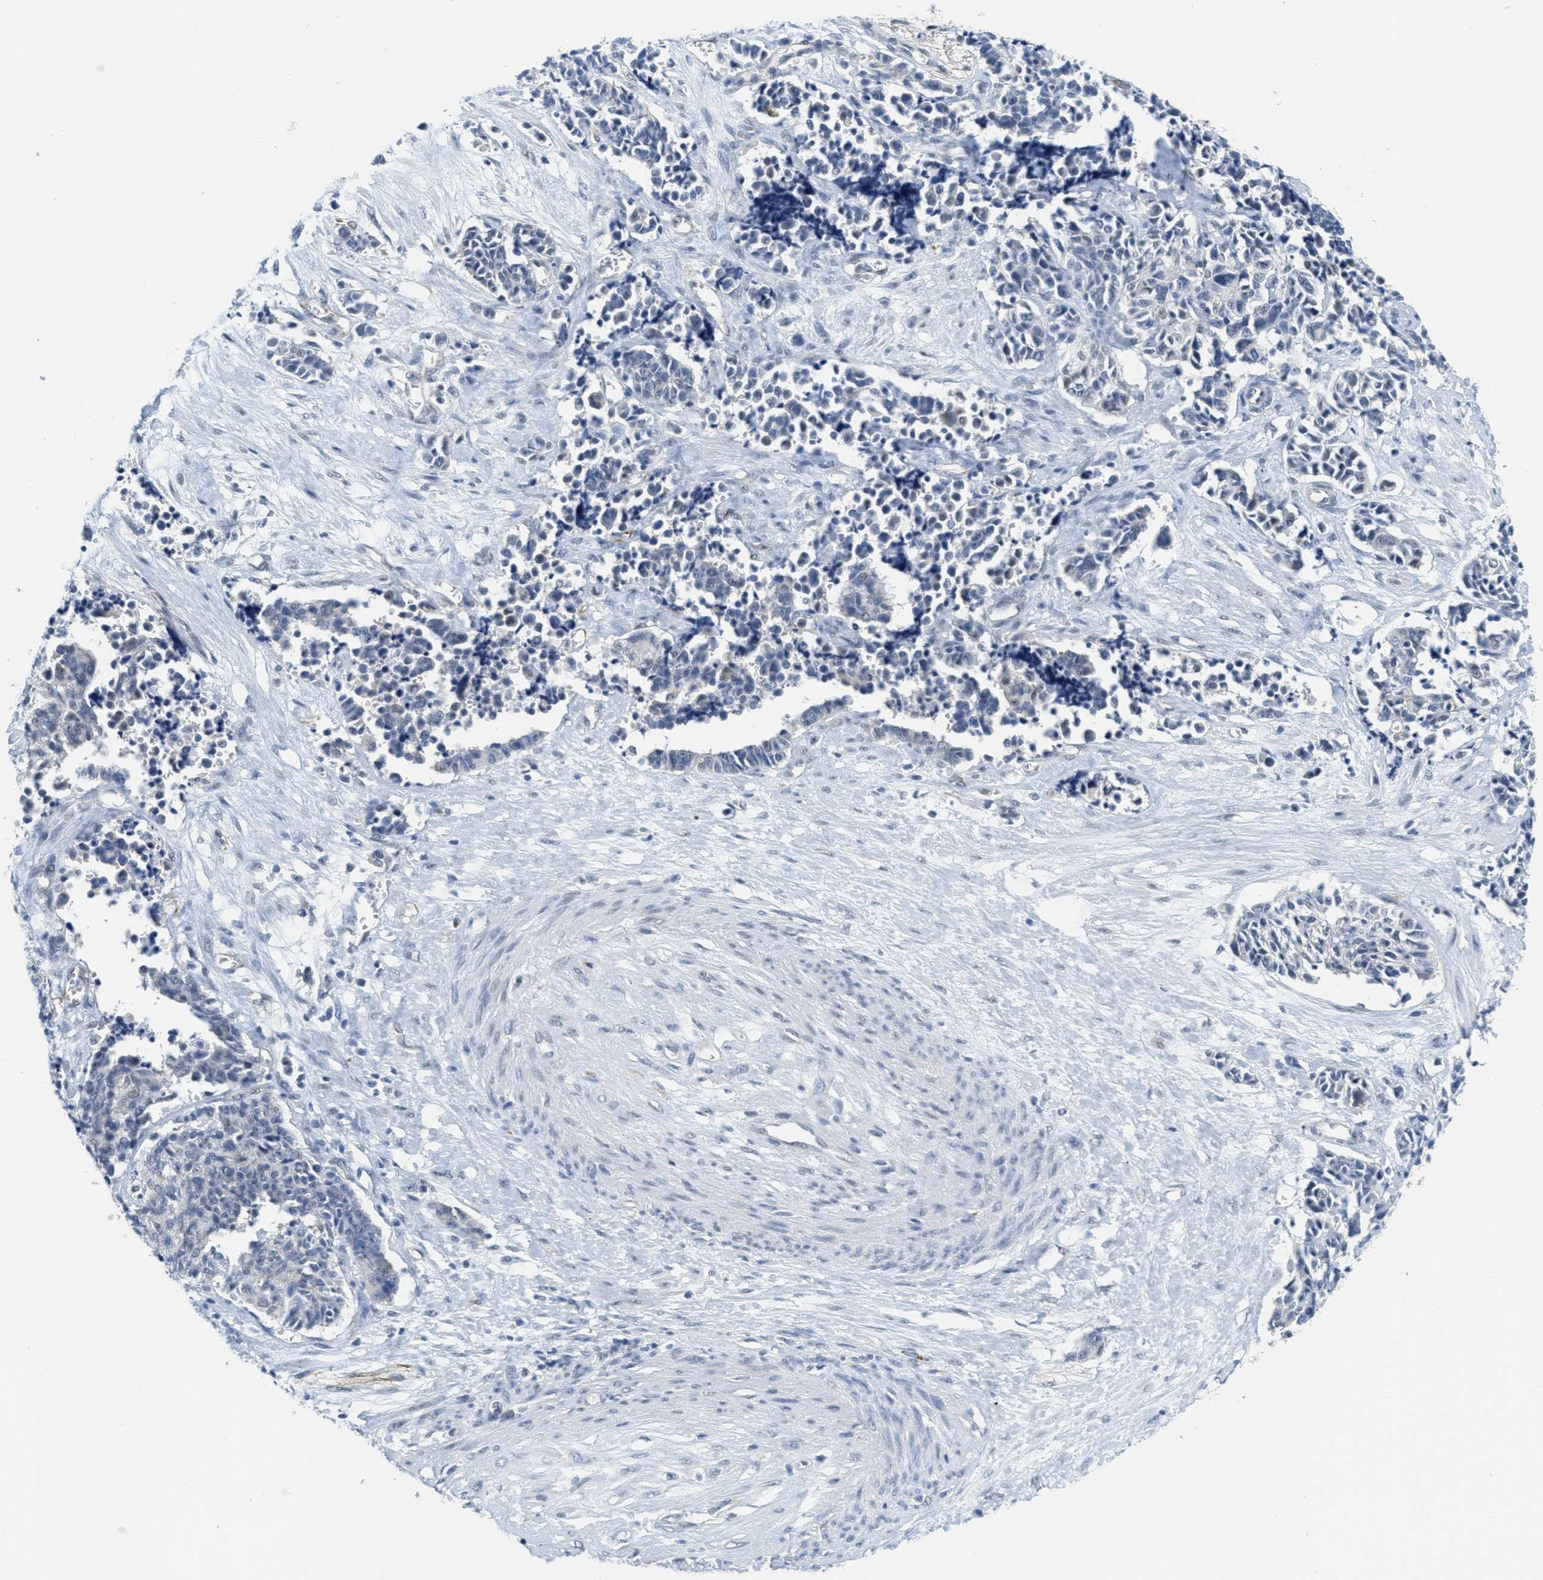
{"staining": {"intensity": "negative", "quantity": "none", "location": "none"}, "tissue": "cervical cancer", "cell_type": "Tumor cells", "image_type": "cancer", "snomed": [{"axis": "morphology", "description": "Squamous cell carcinoma, NOS"}, {"axis": "topography", "description": "Cervix"}], "caption": "This is an IHC image of human cervical cancer. There is no positivity in tumor cells.", "gene": "HS3ST2", "patient": {"sex": "female", "age": 35}}